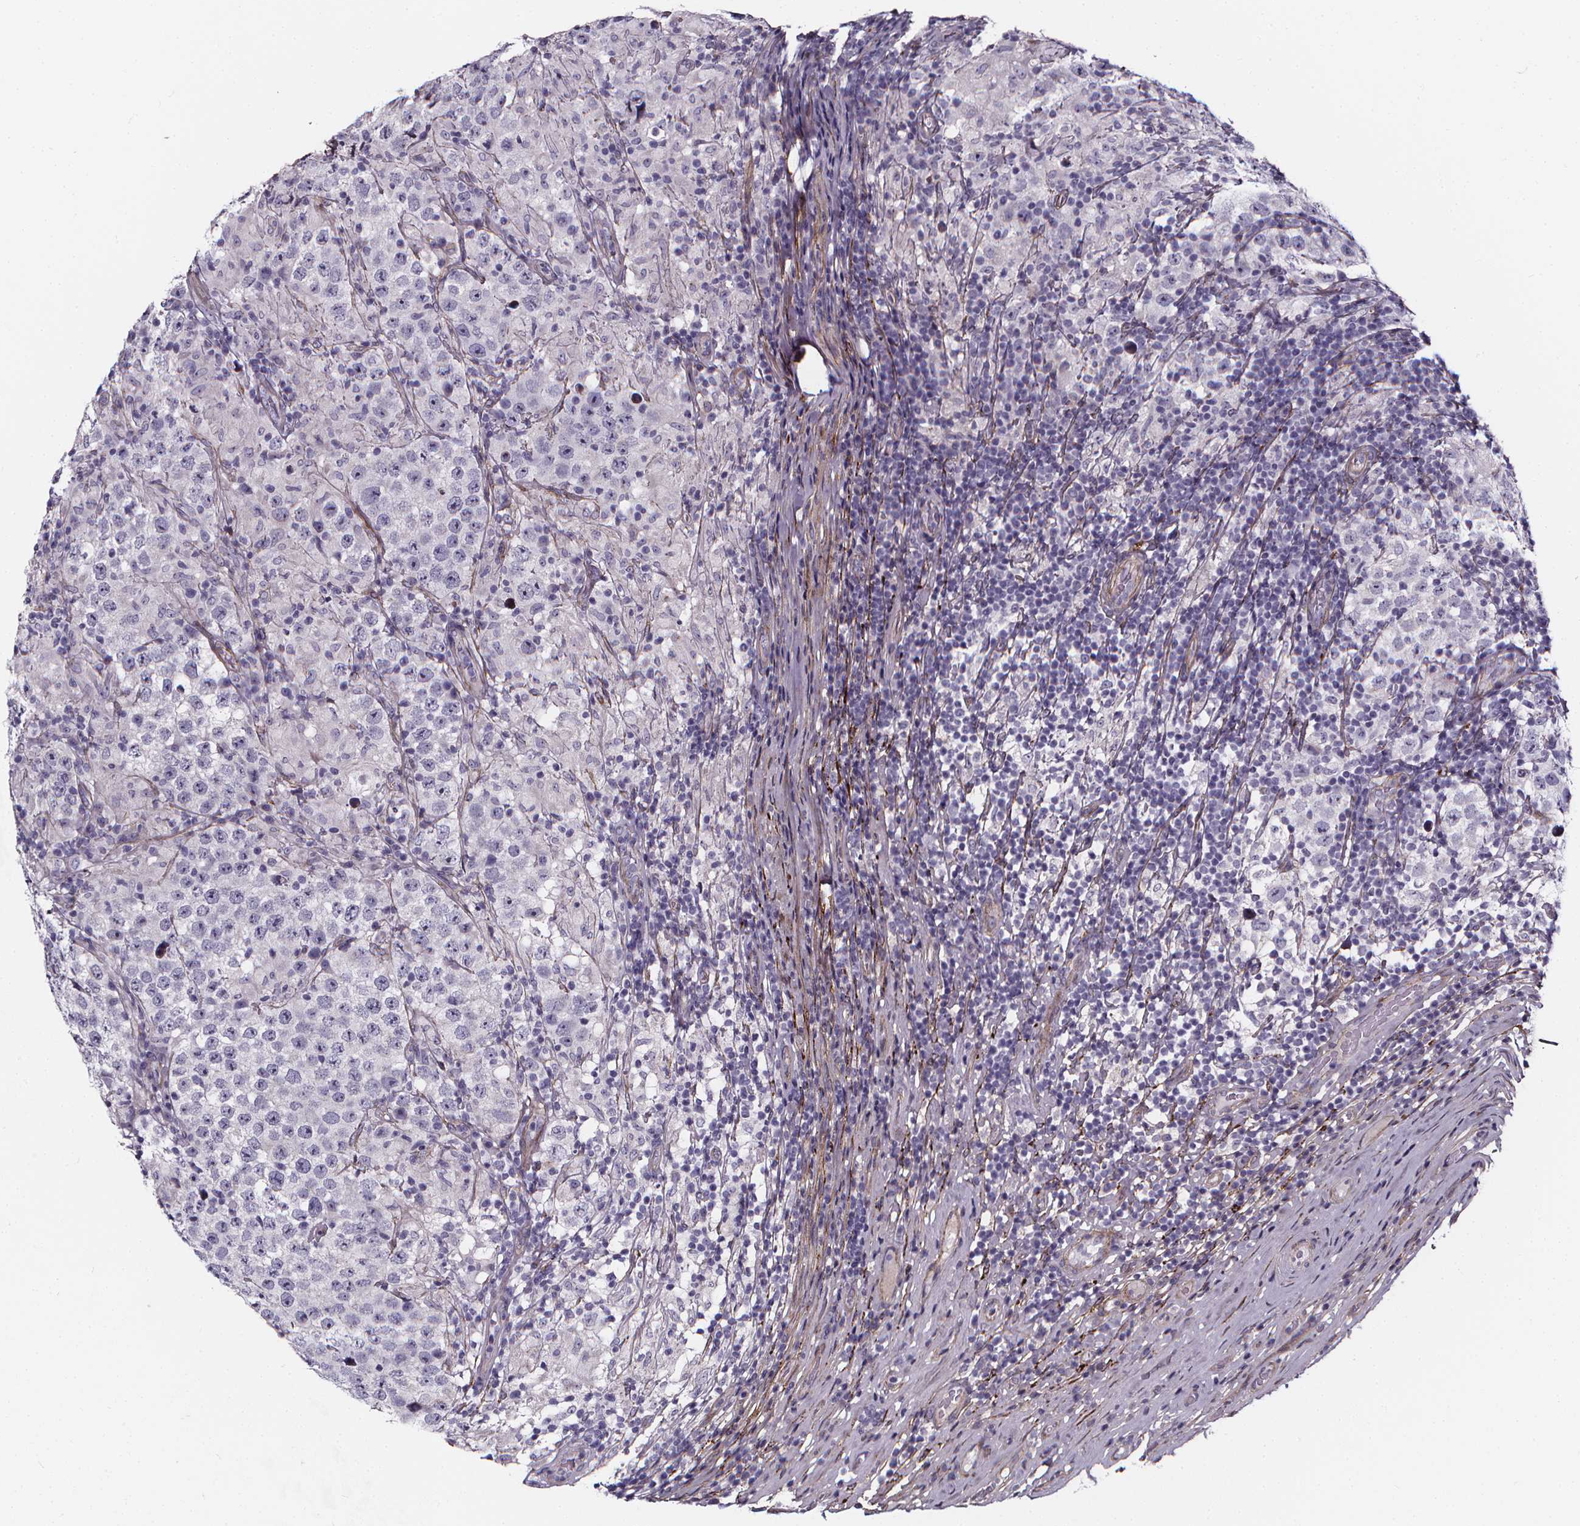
{"staining": {"intensity": "negative", "quantity": "none", "location": "none"}, "tissue": "testis cancer", "cell_type": "Tumor cells", "image_type": "cancer", "snomed": [{"axis": "morphology", "description": "Seminoma, NOS"}, {"axis": "morphology", "description": "Carcinoma, Embryonal, NOS"}, {"axis": "topography", "description": "Testis"}], "caption": "Immunohistochemistry of human testis cancer (embryonal carcinoma) shows no positivity in tumor cells.", "gene": "AEBP1", "patient": {"sex": "male", "age": 41}}